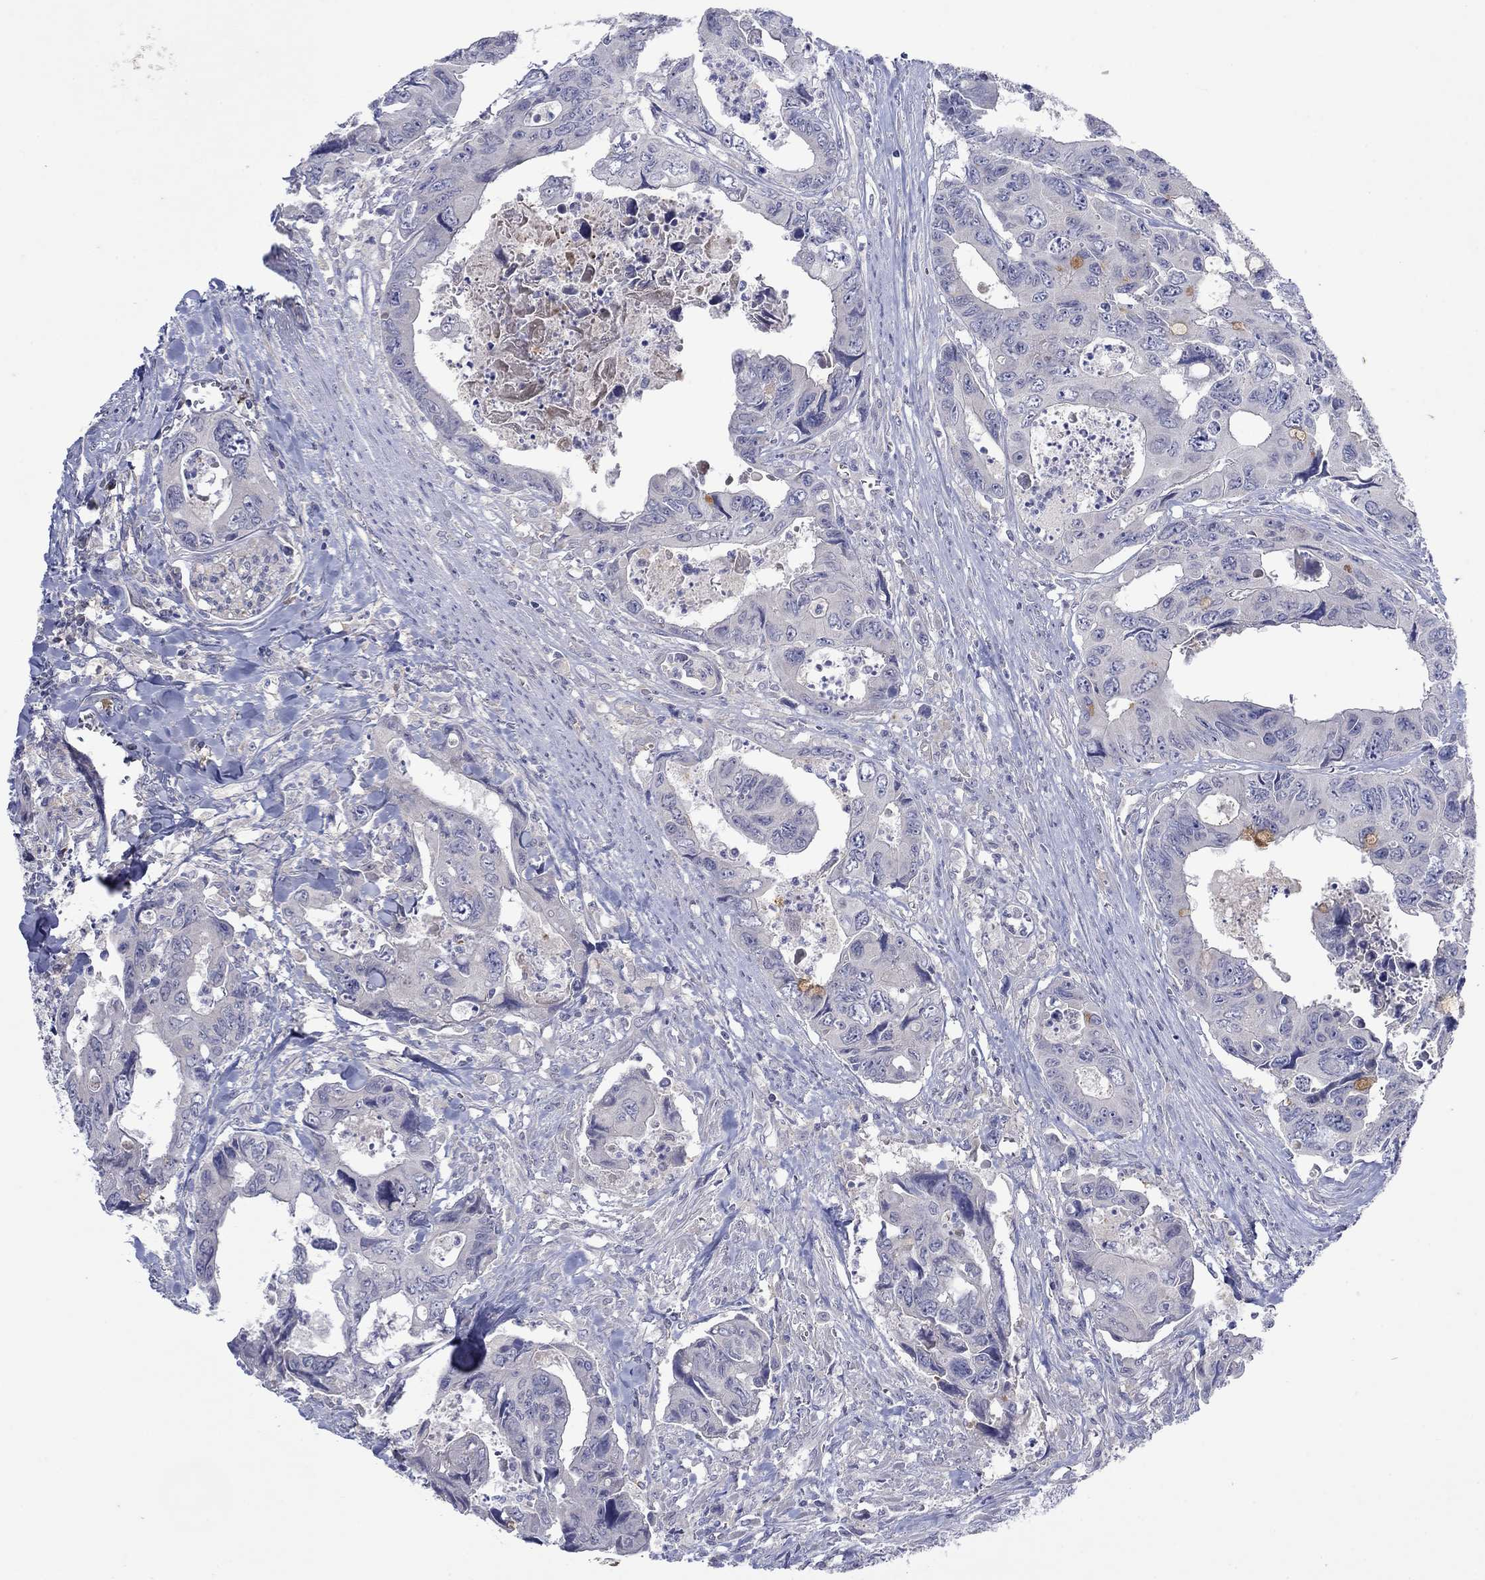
{"staining": {"intensity": "negative", "quantity": "none", "location": "none"}, "tissue": "colorectal cancer", "cell_type": "Tumor cells", "image_type": "cancer", "snomed": [{"axis": "morphology", "description": "Adenocarcinoma, NOS"}, {"axis": "topography", "description": "Rectum"}], "caption": "IHC image of human adenocarcinoma (colorectal) stained for a protein (brown), which displays no expression in tumor cells.", "gene": "PLCL2", "patient": {"sex": "male", "age": 62}}